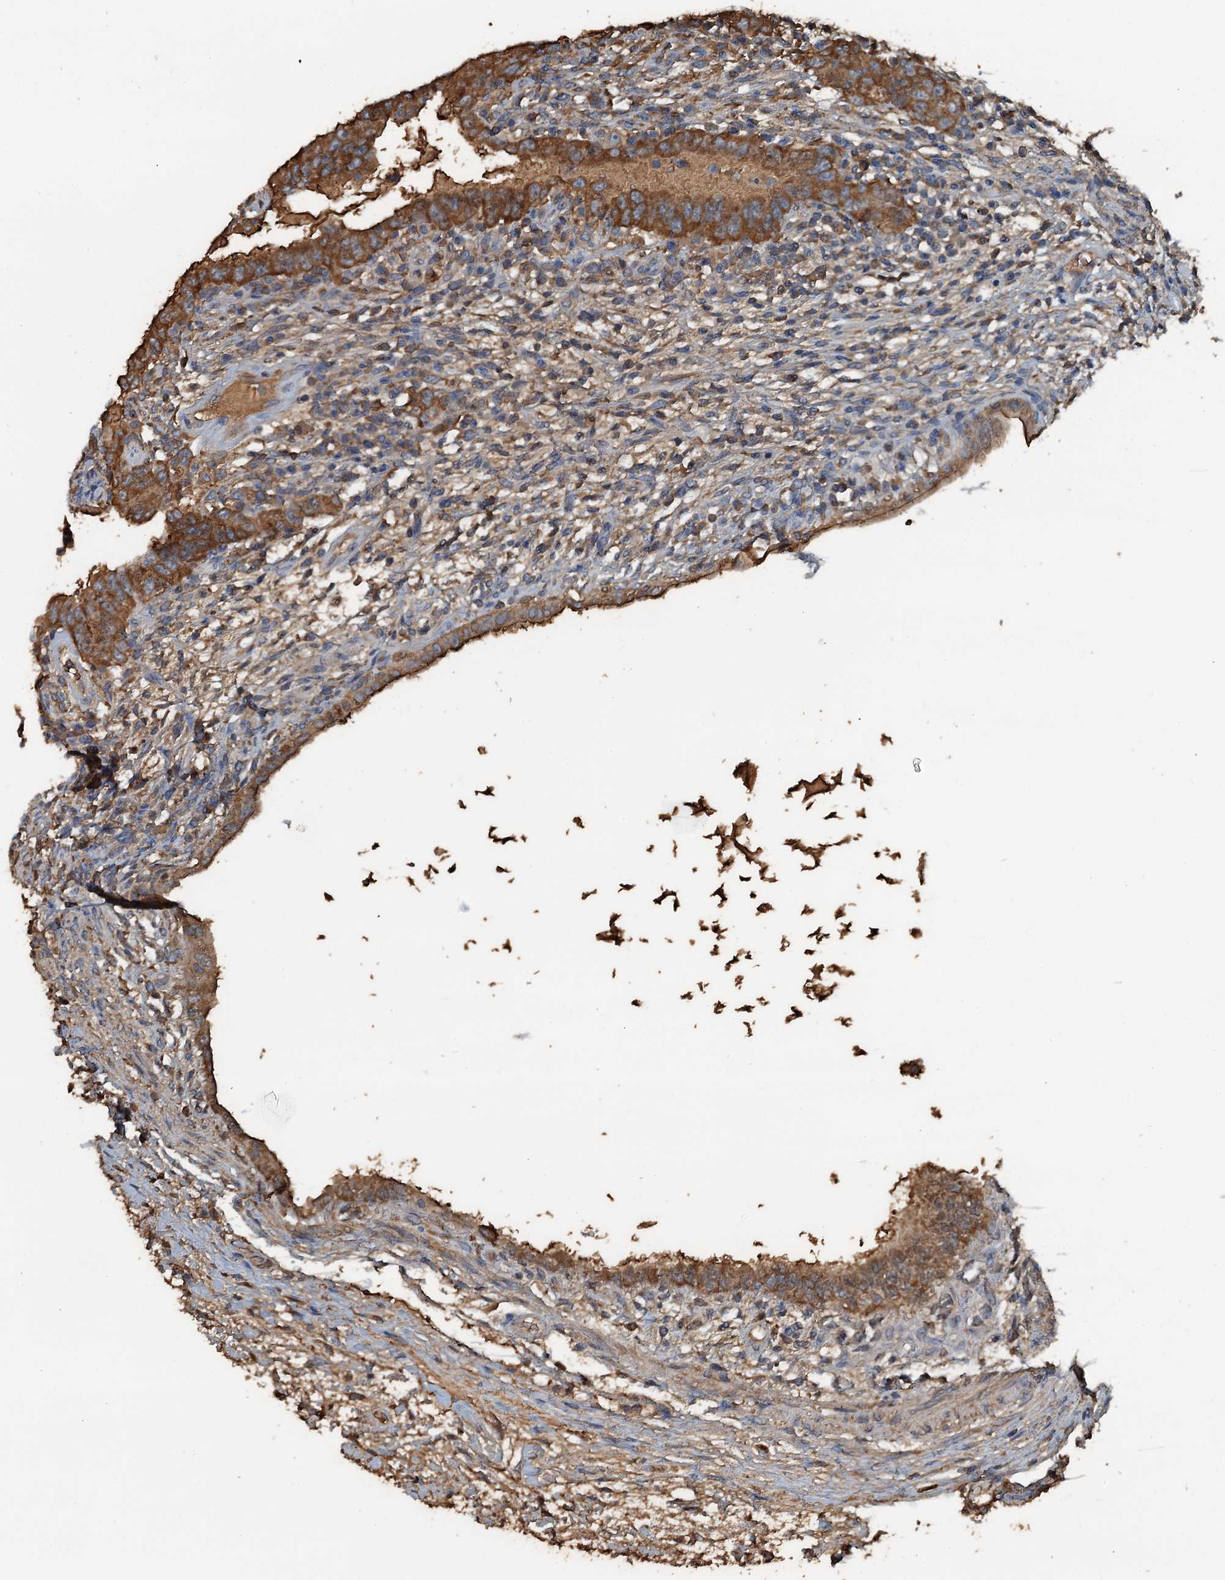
{"staining": {"intensity": "moderate", "quantity": ">75%", "location": "cytoplasmic/membranous"}, "tissue": "testis cancer", "cell_type": "Tumor cells", "image_type": "cancer", "snomed": [{"axis": "morphology", "description": "Carcinoma, Embryonal, NOS"}, {"axis": "topography", "description": "Testis"}], "caption": "Immunohistochemistry micrograph of neoplastic tissue: testis embryonal carcinoma stained using immunohistochemistry demonstrates medium levels of moderate protein expression localized specifically in the cytoplasmic/membranous of tumor cells, appearing as a cytoplasmic/membranous brown color.", "gene": "LSM14B", "patient": {"sex": "male", "age": 26}}